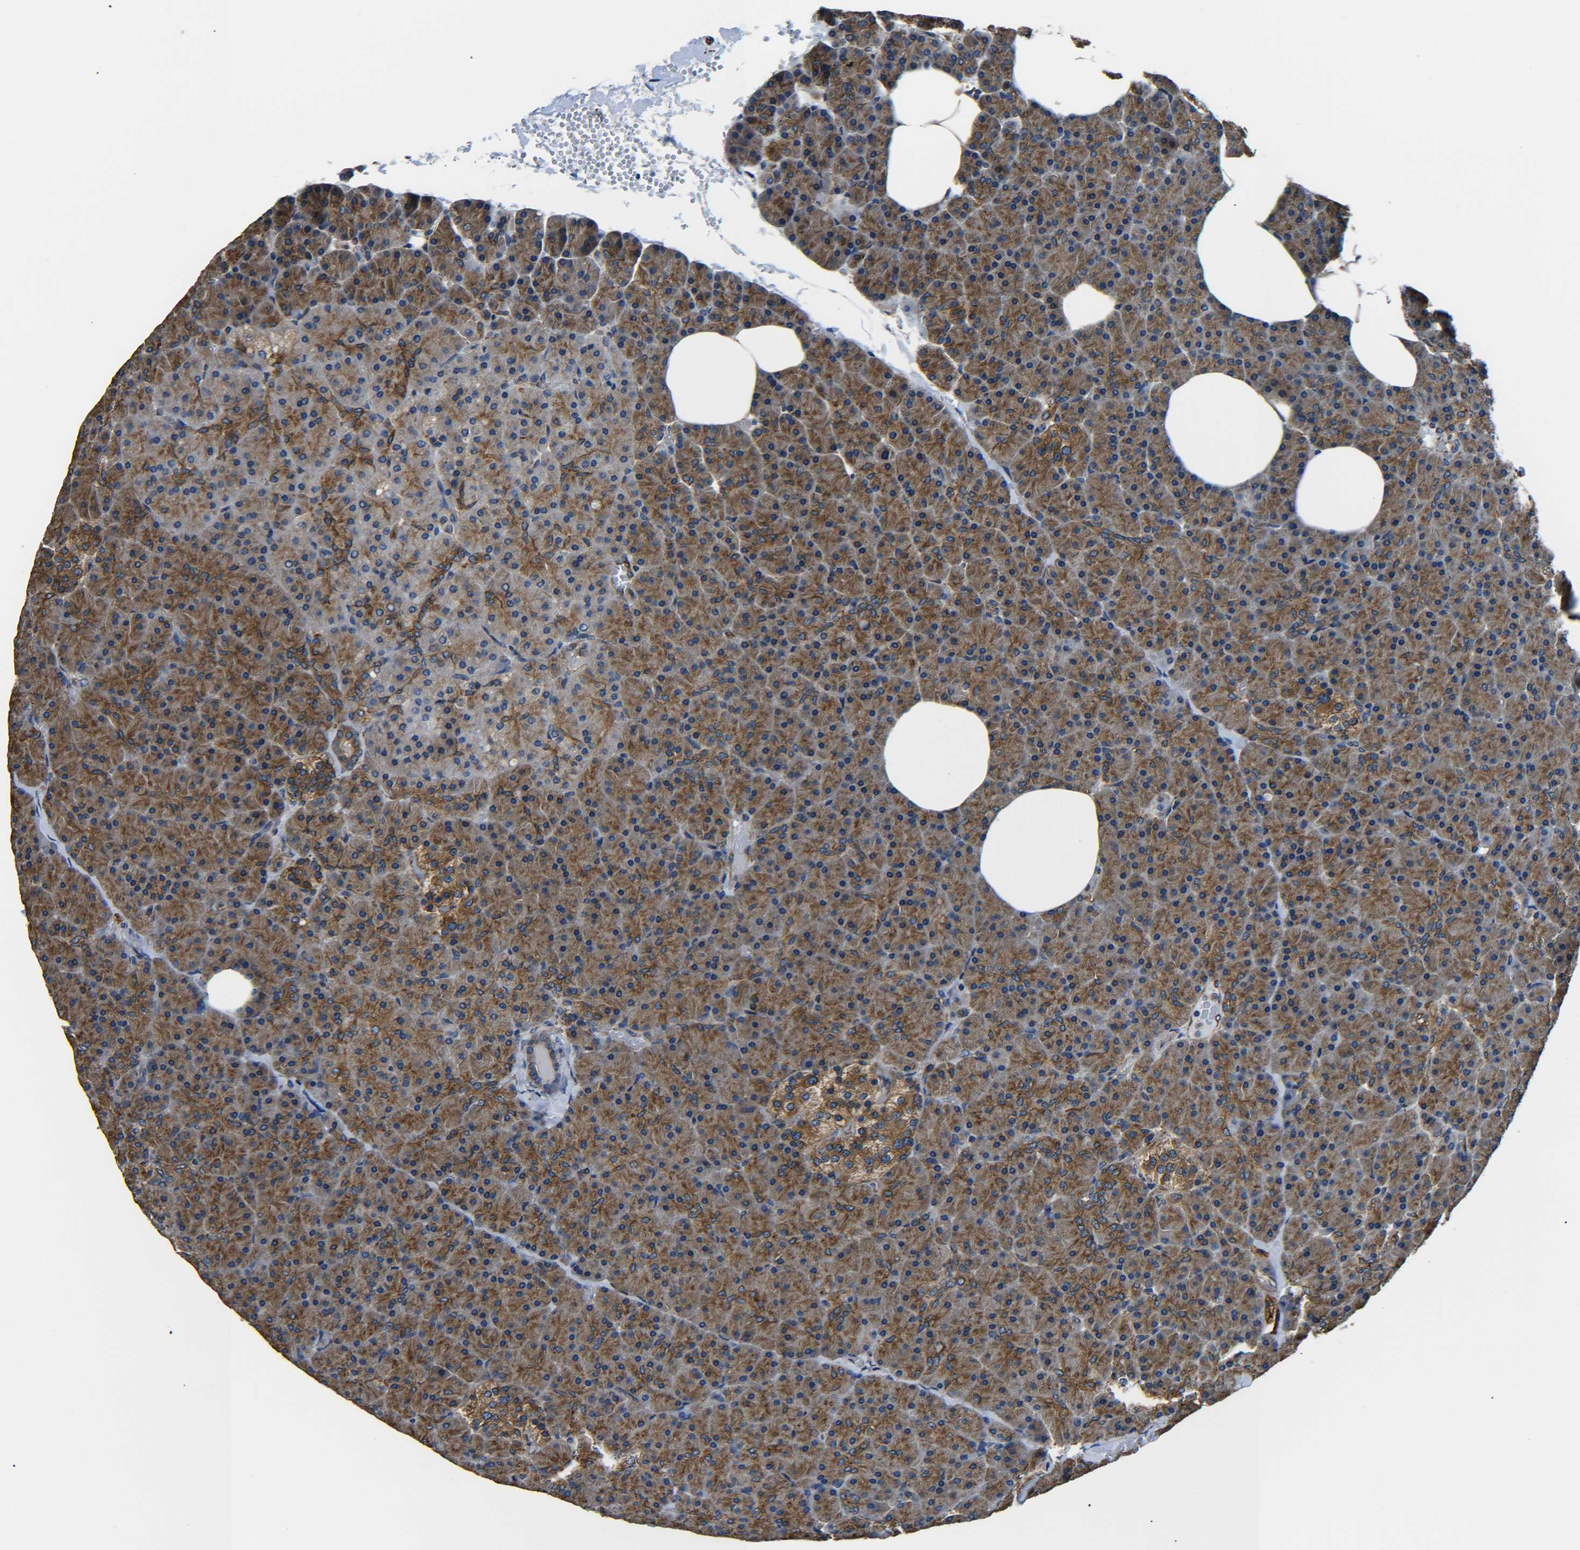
{"staining": {"intensity": "moderate", "quantity": "25%-75%", "location": "cytoplasmic/membranous"}, "tissue": "pancreas", "cell_type": "Exocrine glandular cells", "image_type": "normal", "snomed": [{"axis": "morphology", "description": "Normal tissue, NOS"}, {"axis": "topography", "description": "Pancreas"}], "caption": "IHC (DAB) staining of unremarkable human pancreas exhibits moderate cytoplasmic/membranous protein staining in approximately 25%-75% of exocrine glandular cells. (DAB (3,3'-diaminobenzidine) = brown stain, brightfield microscopy at high magnification).", "gene": "TUBB", "patient": {"sex": "female", "age": 35}}